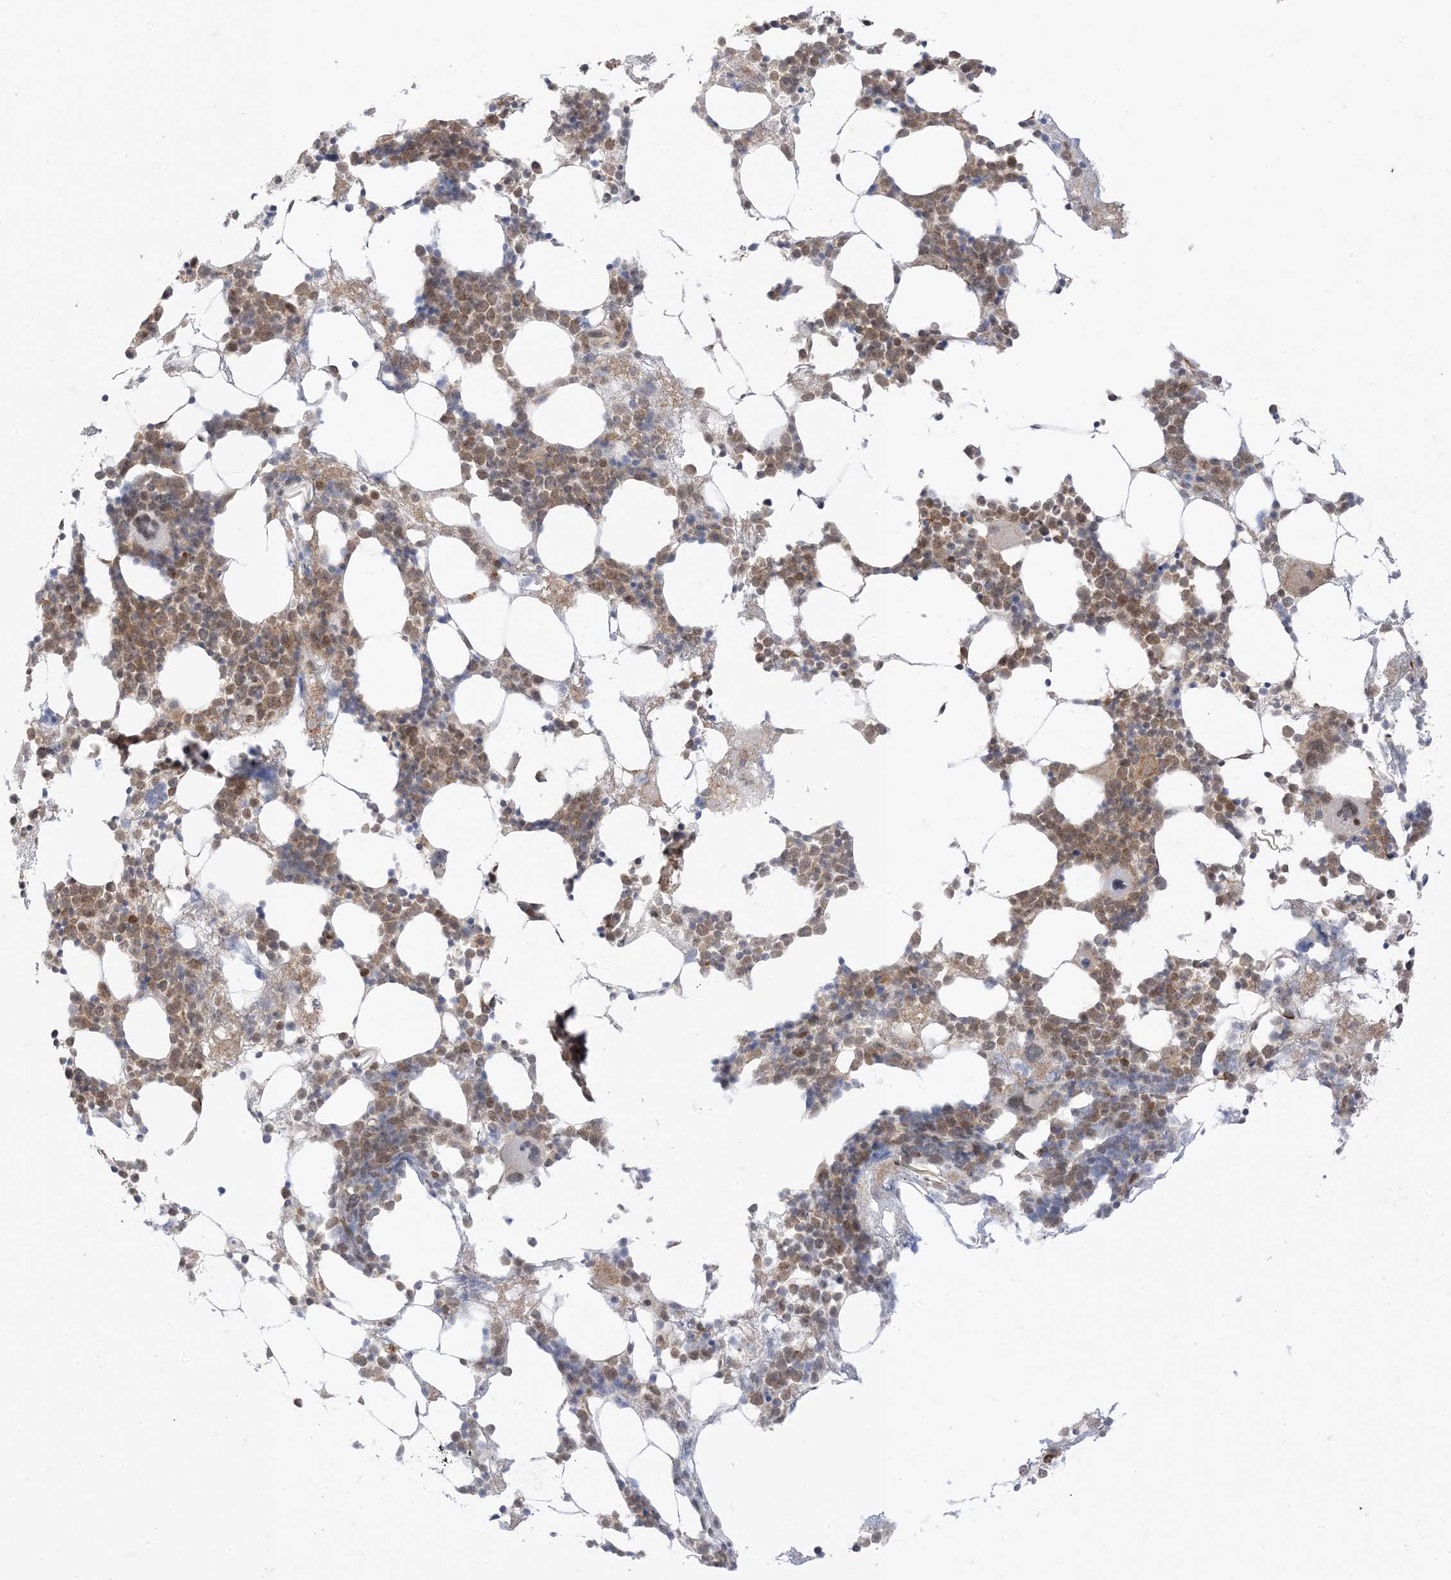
{"staining": {"intensity": "moderate", "quantity": "25%-75%", "location": "cytoplasmic/membranous"}, "tissue": "bone marrow", "cell_type": "Hematopoietic cells", "image_type": "normal", "snomed": [{"axis": "morphology", "description": "Normal tissue, NOS"}, {"axis": "topography", "description": "Bone marrow"}], "caption": "Approximately 25%-75% of hematopoietic cells in benign human bone marrow reveal moderate cytoplasmic/membranous protein positivity as visualized by brown immunohistochemical staining.", "gene": "PTPA", "patient": {"sex": "male", "age": 58}}